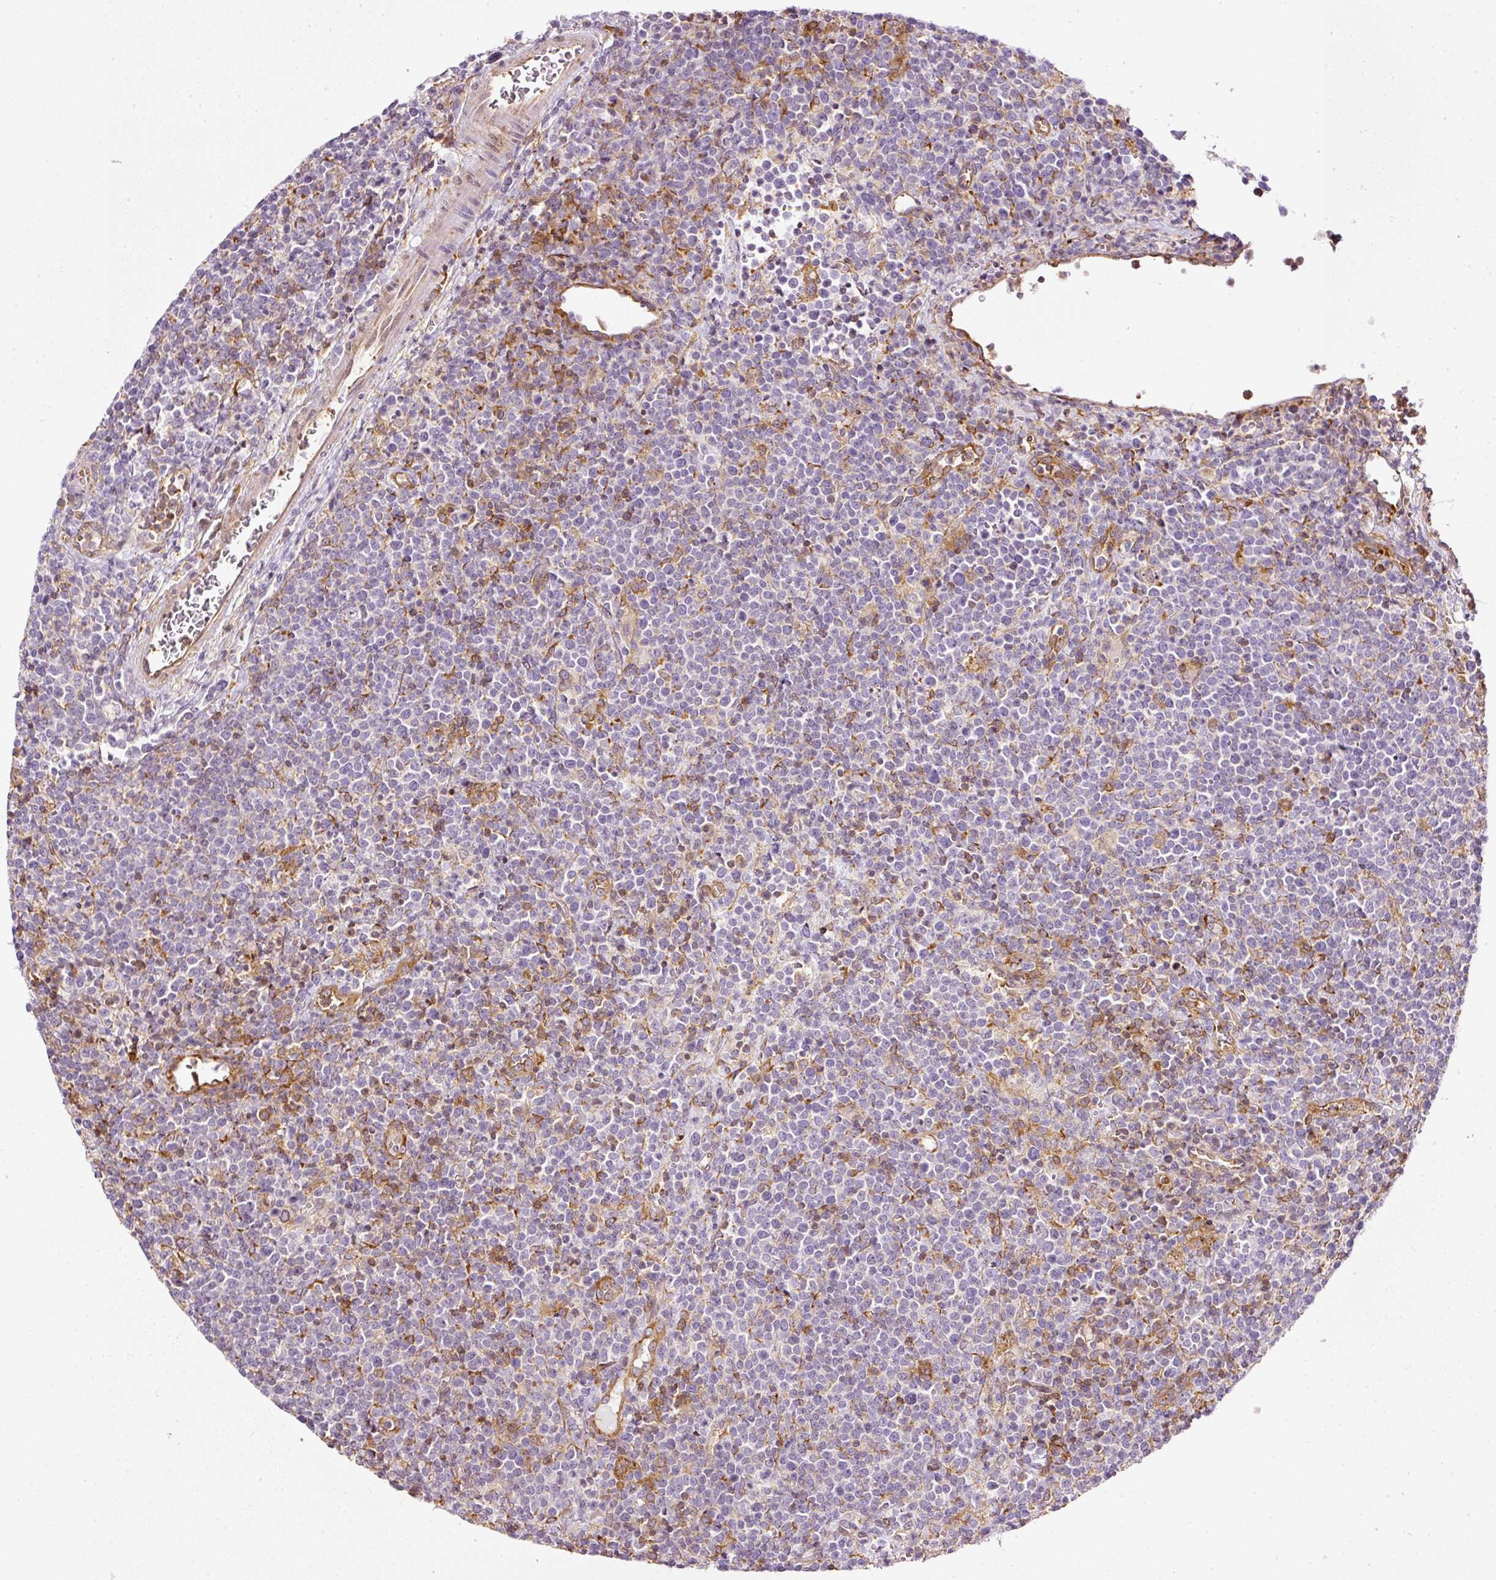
{"staining": {"intensity": "negative", "quantity": "none", "location": "none"}, "tissue": "lymphoma", "cell_type": "Tumor cells", "image_type": "cancer", "snomed": [{"axis": "morphology", "description": "Malignant lymphoma, non-Hodgkin's type, High grade"}, {"axis": "topography", "description": "Lymph node"}], "caption": "Immunohistochemistry micrograph of neoplastic tissue: malignant lymphoma, non-Hodgkin's type (high-grade) stained with DAB (3,3'-diaminobenzidine) shows no significant protein staining in tumor cells. (Brightfield microscopy of DAB (3,3'-diaminobenzidine) immunohistochemistry (IHC) at high magnification).", "gene": "SCNM1", "patient": {"sex": "male", "age": 61}}